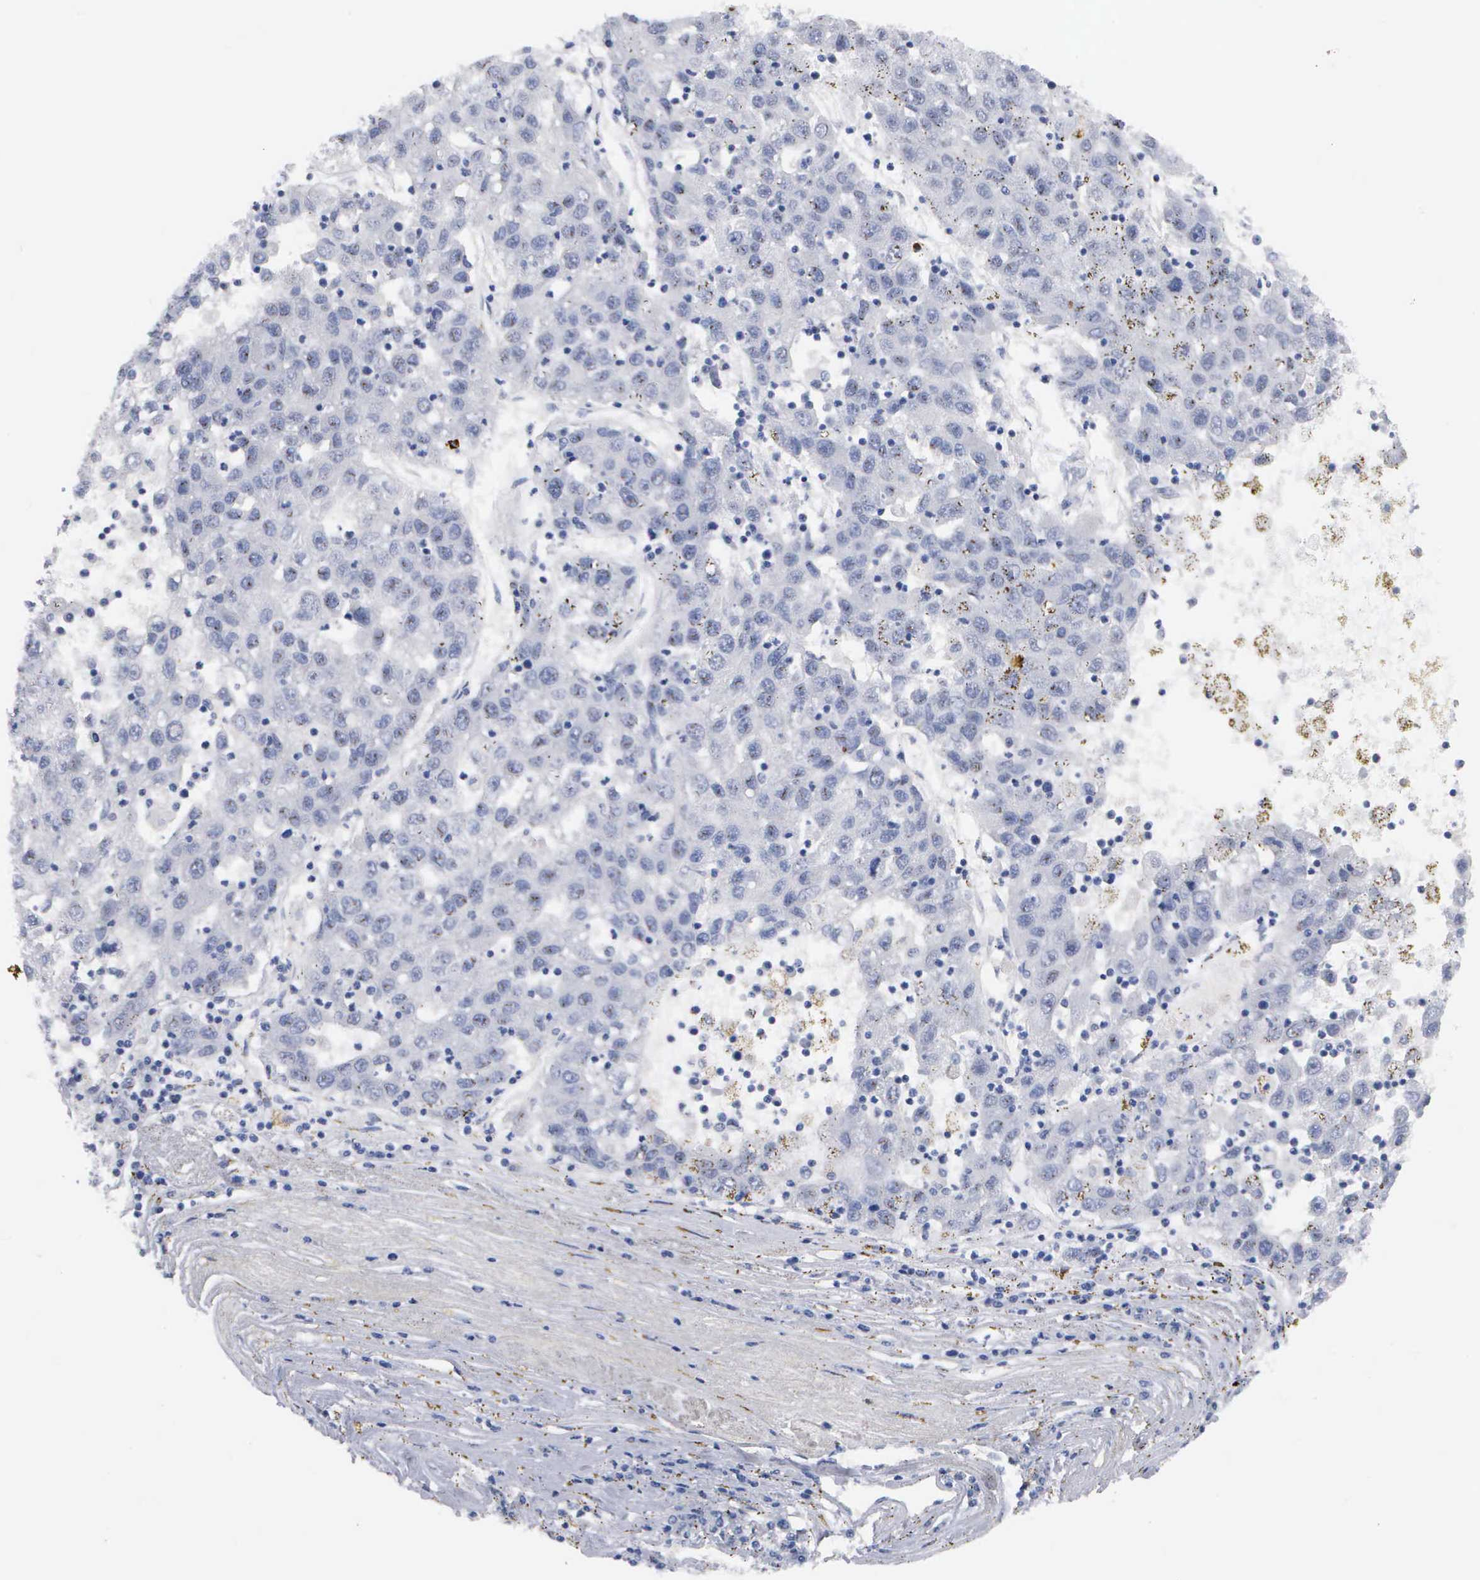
{"staining": {"intensity": "negative", "quantity": "none", "location": "none"}, "tissue": "liver cancer", "cell_type": "Tumor cells", "image_type": "cancer", "snomed": [{"axis": "morphology", "description": "Carcinoma, Hepatocellular, NOS"}, {"axis": "topography", "description": "Liver"}], "caption": "IHC micrograph of liver cancer stained for a protein (brown), which reveals no staining in tumor cells. (Brightfield microscopy of DAB immunohistochemistry at high magnification).", "gene": "ASPHD2", "patient": {"sex": "male", "age": 49}}